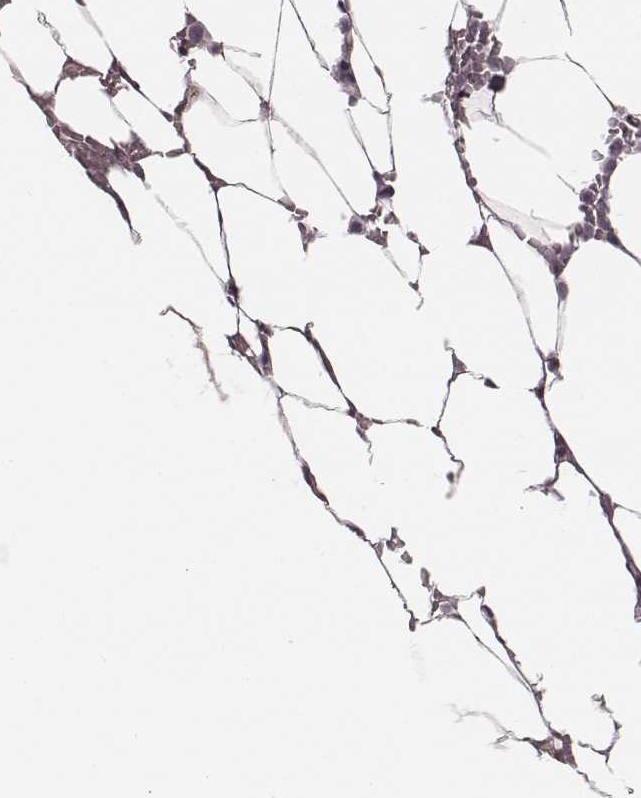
{"staining": {"intensity": "negative", "quantity": "none", "location": "none"}, "tissue": "bone marrow", "cell_type": "Hematopoietic cells", "image_type": "normal", "snomed": [{"axis": "morphology", "description": "Normal tissue, NOS"}, {"axis": "topography", "description": "Bone marrow"}], "caption": "Unremarkable bone marrow was stained to show a protein in brown. There is no significant expression in hematopoietic cells. (Immunohistochemistry (ihc), brightfield microscopy, high magnification).", "gene": "SLC7A4", "patient": {"sex": "female", "age": 52}}